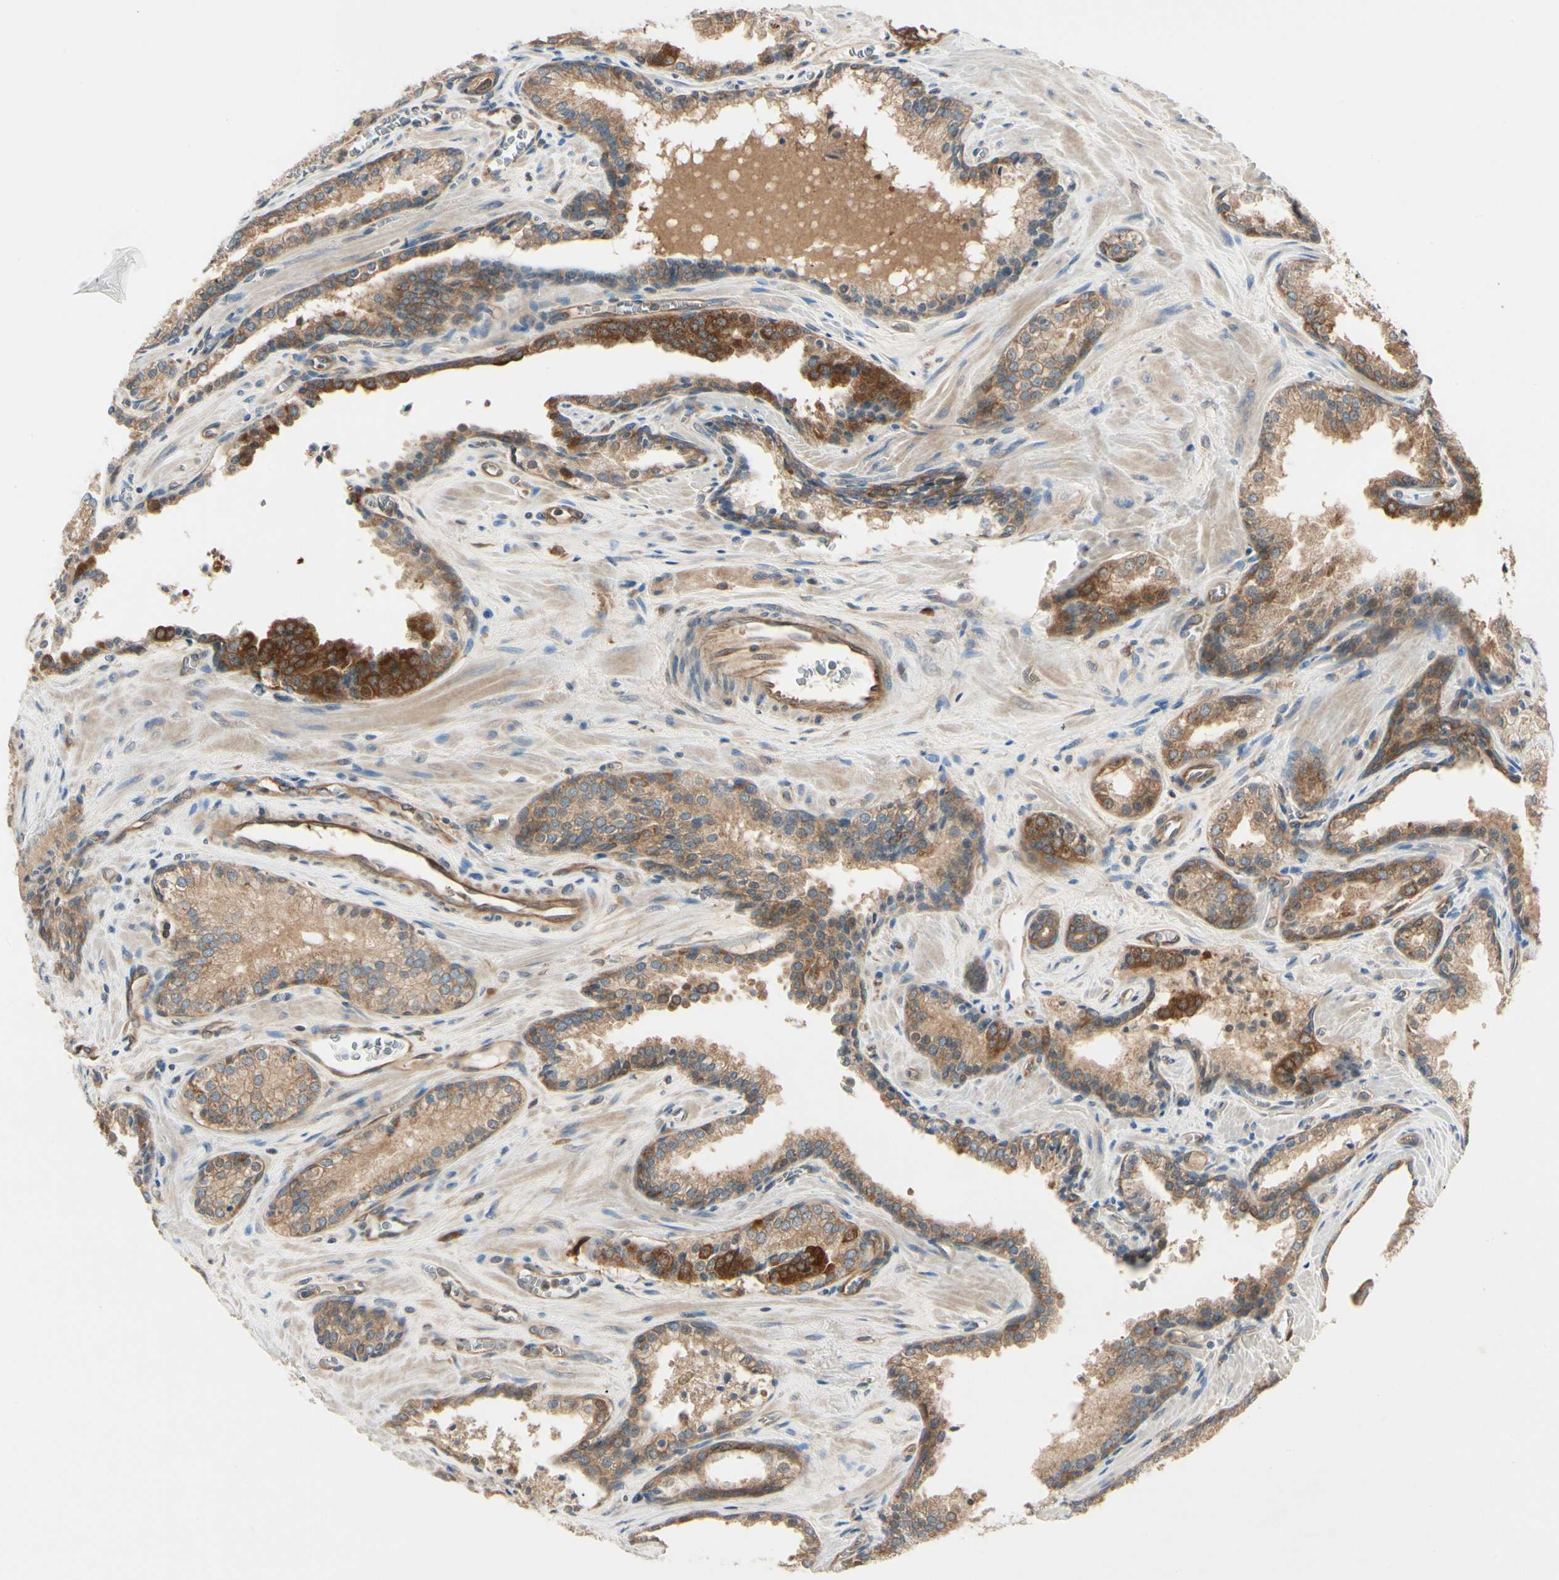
{"staining": {"intensity": "strong", "quantity": ">75%", "location": "cytoplasmic/membranous"}, "tissue": "prostate cancer", "cell_type": "Tumor cells", "image_type": "cancer", "snomed": [{"axis": "morphology", "description": "Adenocarcinoma, Low grade"}, {"axis": "topography", "description": "Prostate"}], "caption": "An image of human prostate cancer (adenocarcinoma (low-grade)) stained for a protein demonstrates strong cytoplasmic/membranous brown staining in tumor cells.", "gene": "NME1-NME2", "patient": {"sex": "male", "age": 60}}